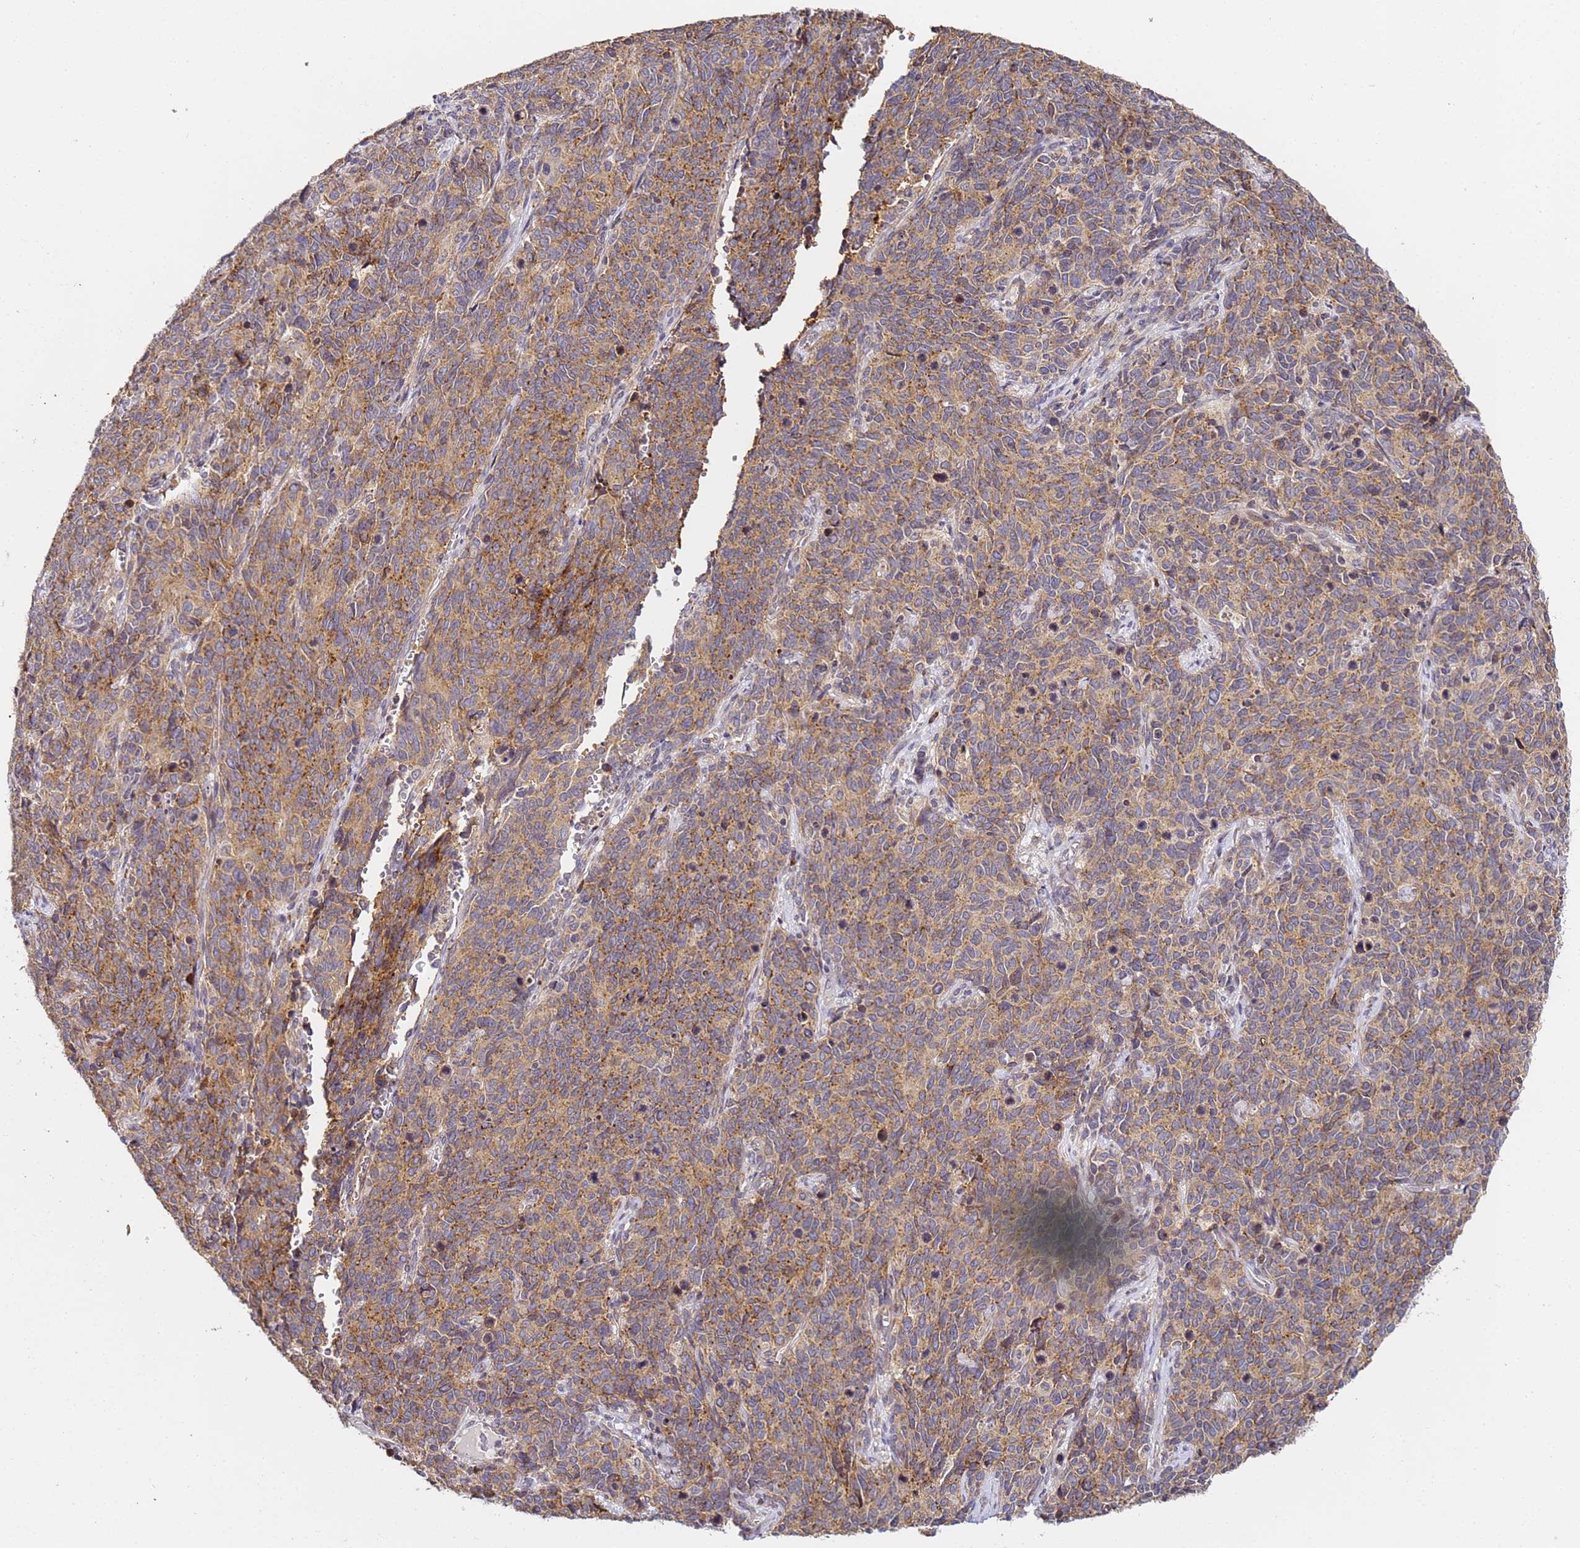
{"staining": {"intensity": "moderate", "quantity": ">75%", "location": "cytoplasmic/membranous"}, "tissue": "cervical cancer", "cell_type": "Tumor cells", "image_type": "cancer", "snomed": [{"axis": "morphology", "description": "Squamous cell carcinoma, NOS"}, {"axis": "topography", "description": "Cervix"}], "caption": "Protein staining of cervical cancer (squamous cell carcinoma) tissue reveals moderate cytoplasmic/membranous expression in about >75% of tumor cells. The staining is performed using DAB brown chromogen to label protein expression. The nuclei are counter-stained blue using hematoxylin.", "gene": "RPL13A", "patient": {"sex": "female", "age": 60}}